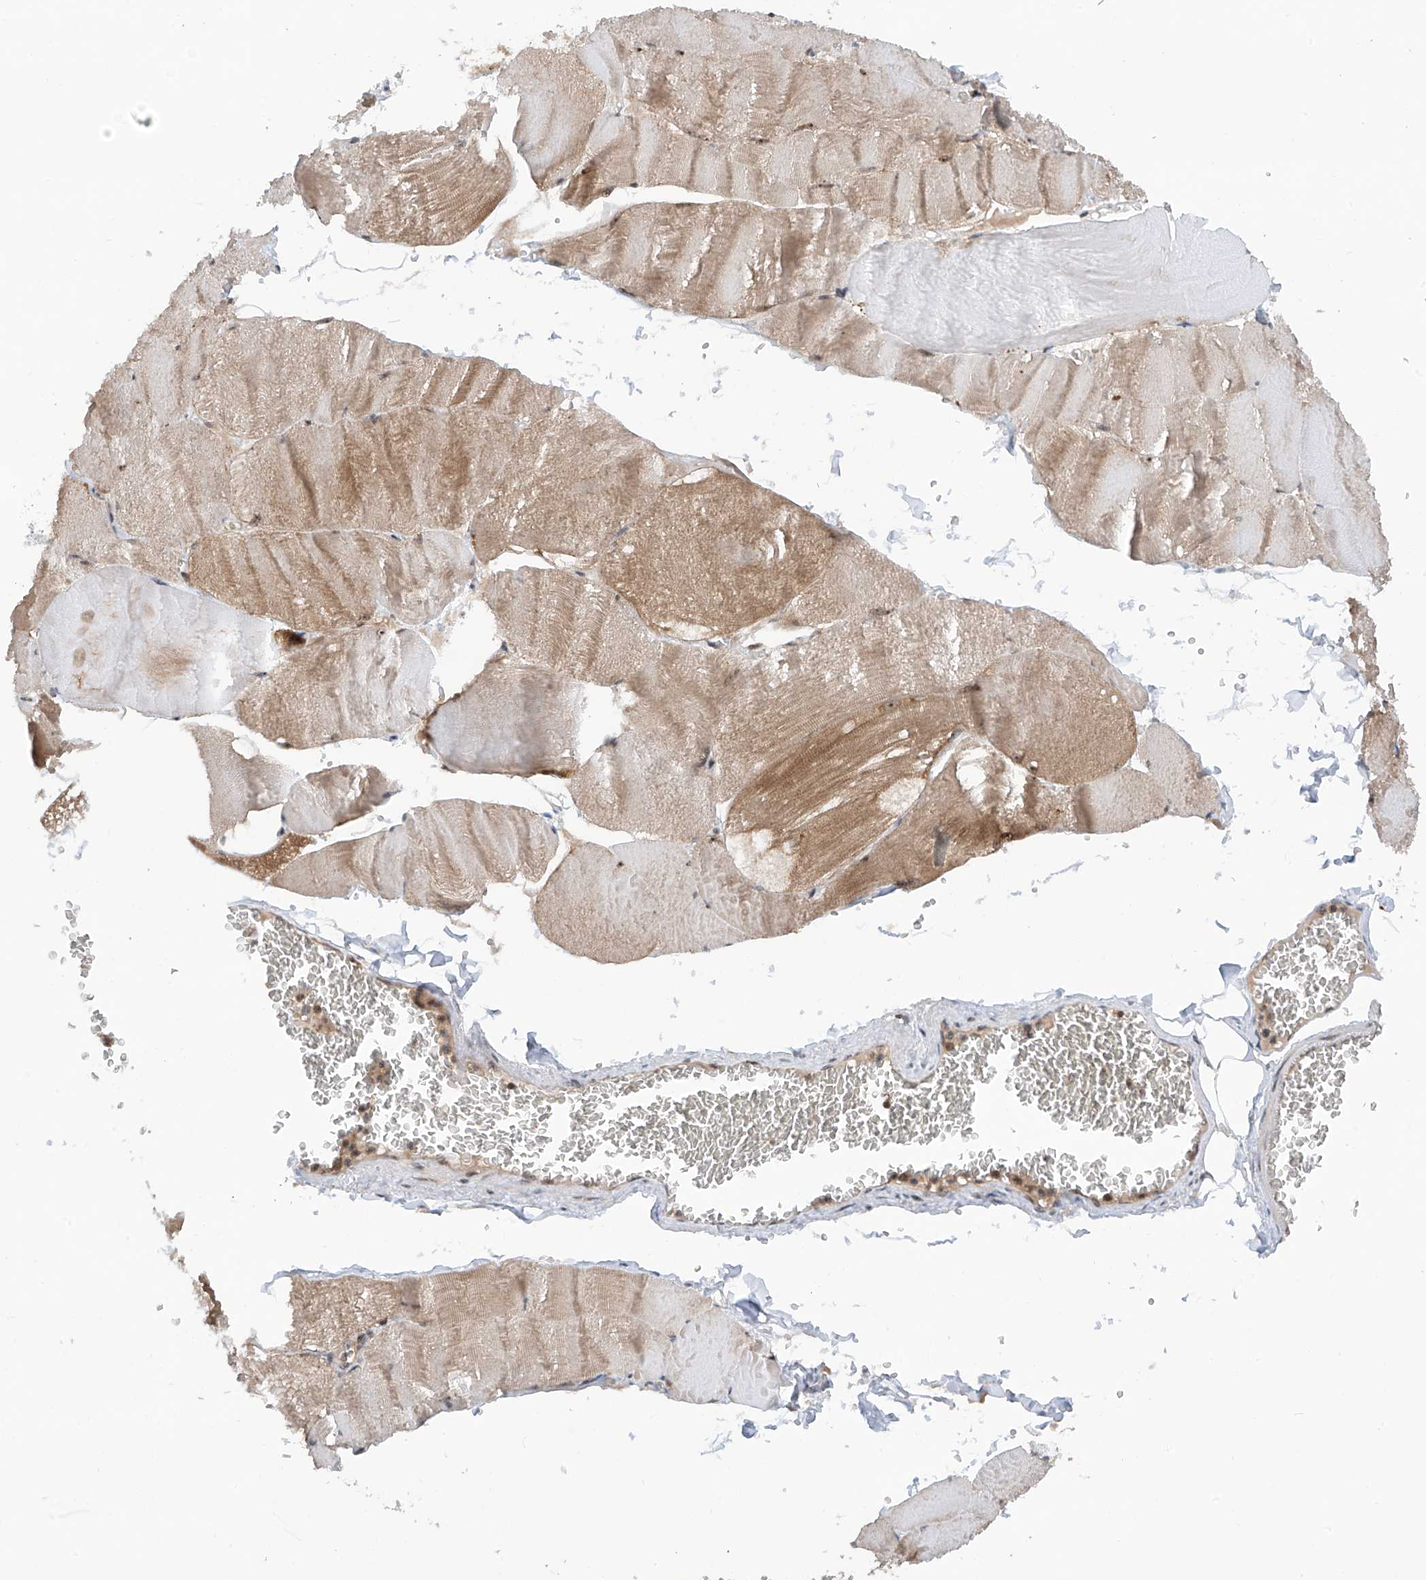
{"staining": {"intensity": "moderate", "quantity": "25%-75%", "location": "cytoplasmic/membranous"}, "tissue": "skeletal muscle", "cell_type": "Myocytes", "image_type": "normal", "snomed": [{"axis": "morphology", "description": "Normal tissue, NOS"}, {"axis": "morphology", "description": "Basal cell carcinoma"}, {"axis": "topography", "description": "Skeletal muscle"}], "caption": "A histopathology image showing moderate cytoplasmic/membranous positivity in about 25%-75% of myocytes in benign skeletal muscle, as visualized by brown immunohistochemical staining.", "gene": "C1orf131", "patient": {"sex": "female", "age": 64}}